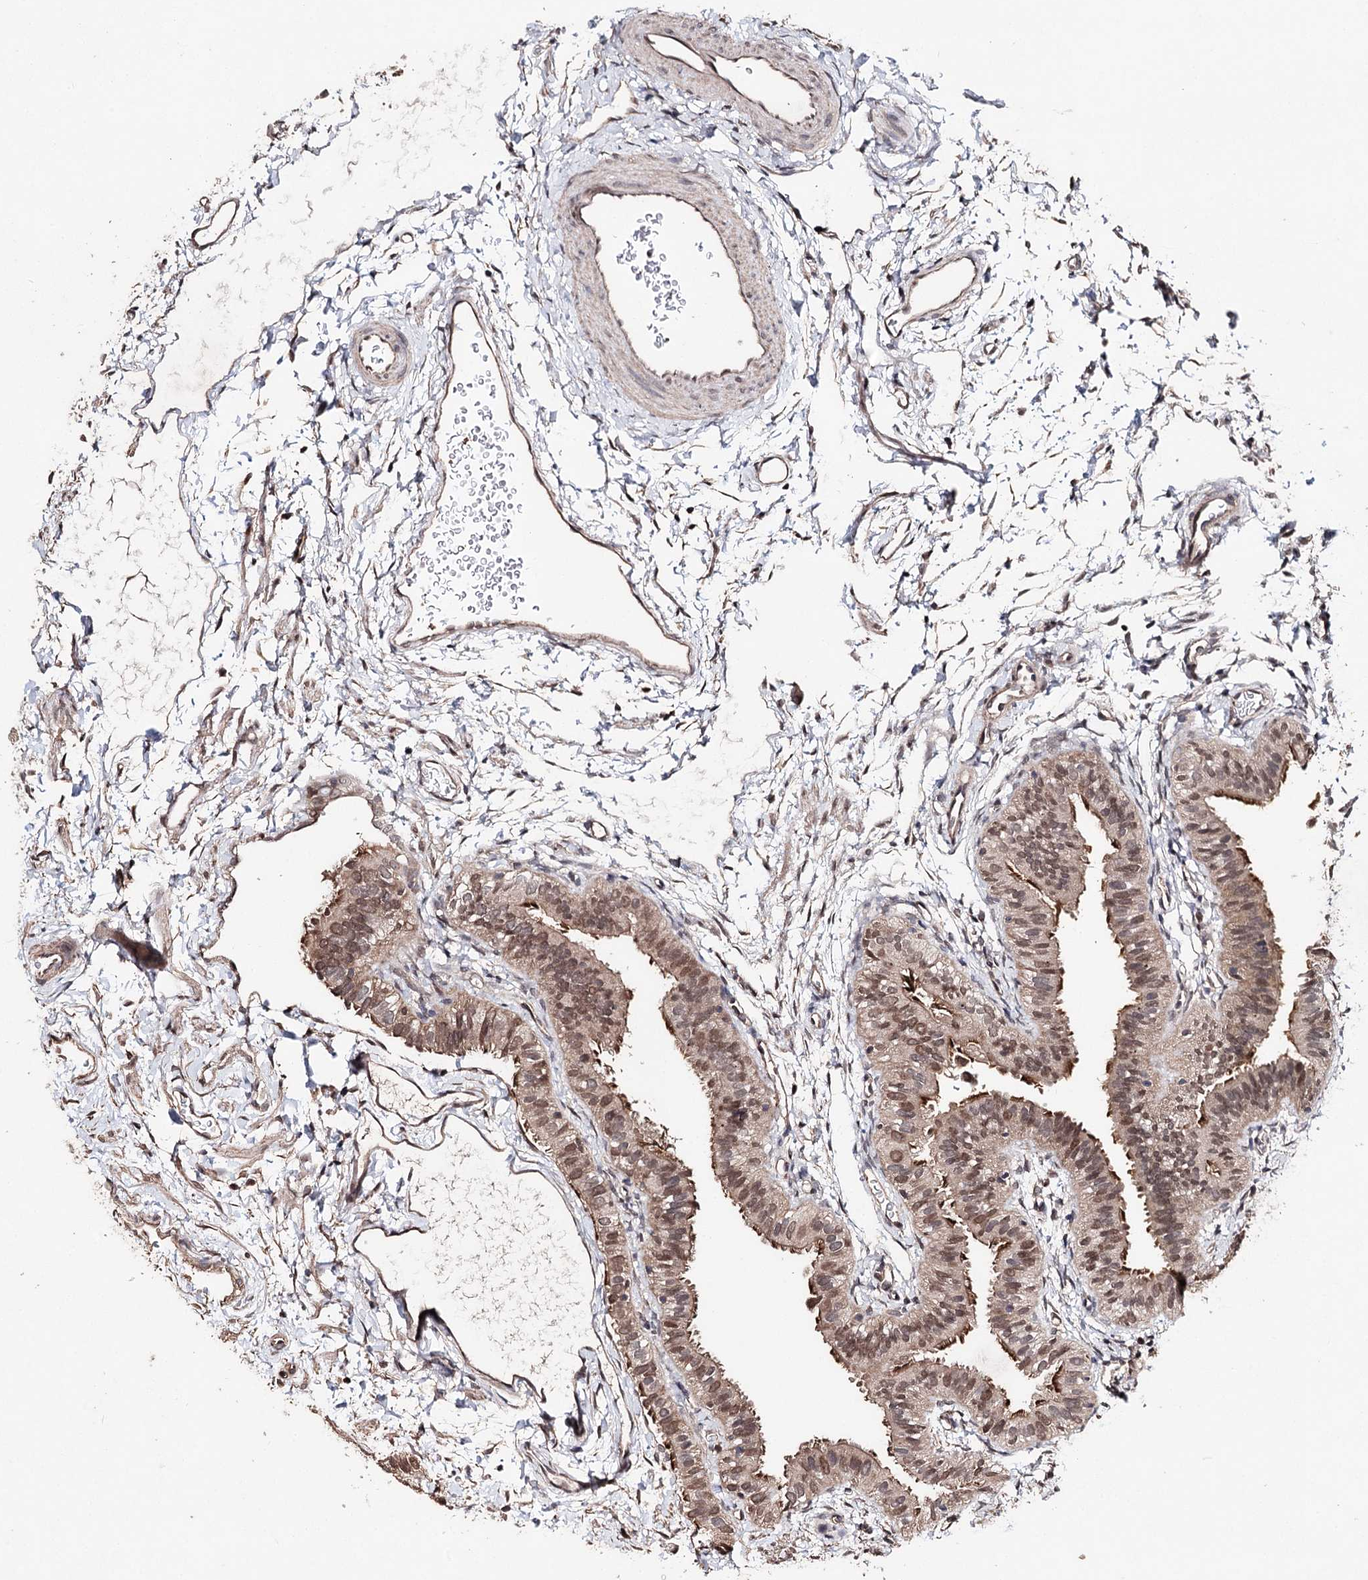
{"staining": {"intensity": "moderate", "quantity": "25%-75%", "location": "cytoplasmic/membranous,nuclear"}, "tissue": "fallopian tube", "cell_type": "Glandular cells", "image_type": "normal", "snomed": [{"axis": "morphology", "description": "Normal tissue, NOS"}, {"axis": "topography", "description": "Fallopian tube"}], "caption": "This photomicrograph demonstrates IHC staining of benign human fallopian tube, with medium moderate cytoplasmic/membranous,nuclear staining in about 25%-75% of glandular cells.", "gene": "NOPCHAP1", "patient": {"sex": "female", "age": 35}}